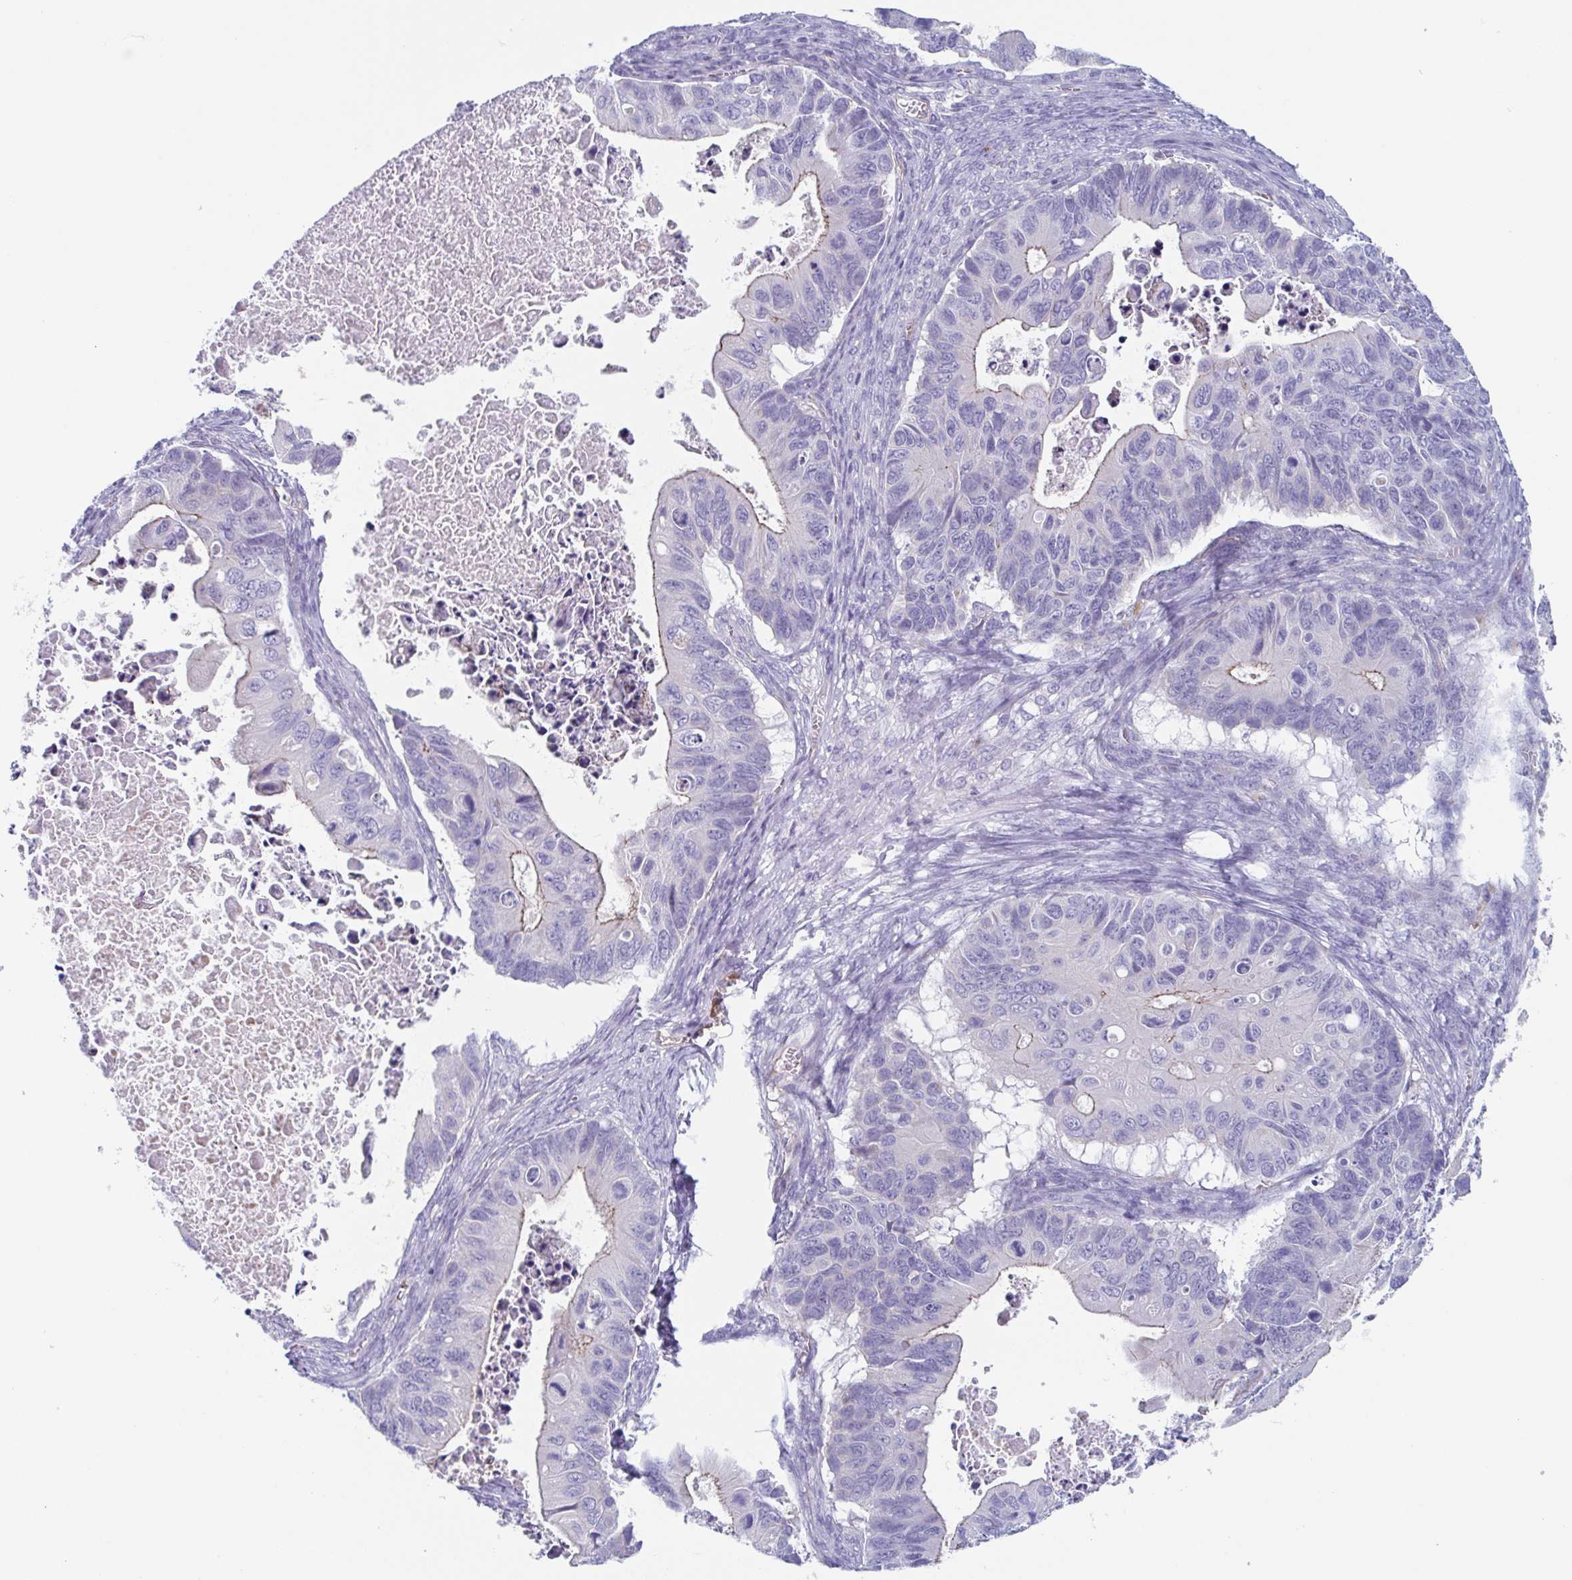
{"staining": {"intensity": "negative", "quantity": "none", "location": "none"}, "tissue": "ovarian cancer", "cell_type": "Tumor cells", "image_type": "cancer", "snomed": [{"axis": "morphology", "description": "Cystadenocarcinoma, mucinous, NOS"}, {"axis": "topography", "description": "Ovary"}], "caption": "The micrograph demonstrates no significant staining in tumor cells of ovarian cancer (mucinous cystadenocarcinoma). (Stains: DAB (3,3'-diaminobenzidine) IHC with hematoxylin counter stain, Microscopy: brightfield microscopy at high magnification).", "gene": "LYRM2", "patient": {"sex": "female", "age": 64}}